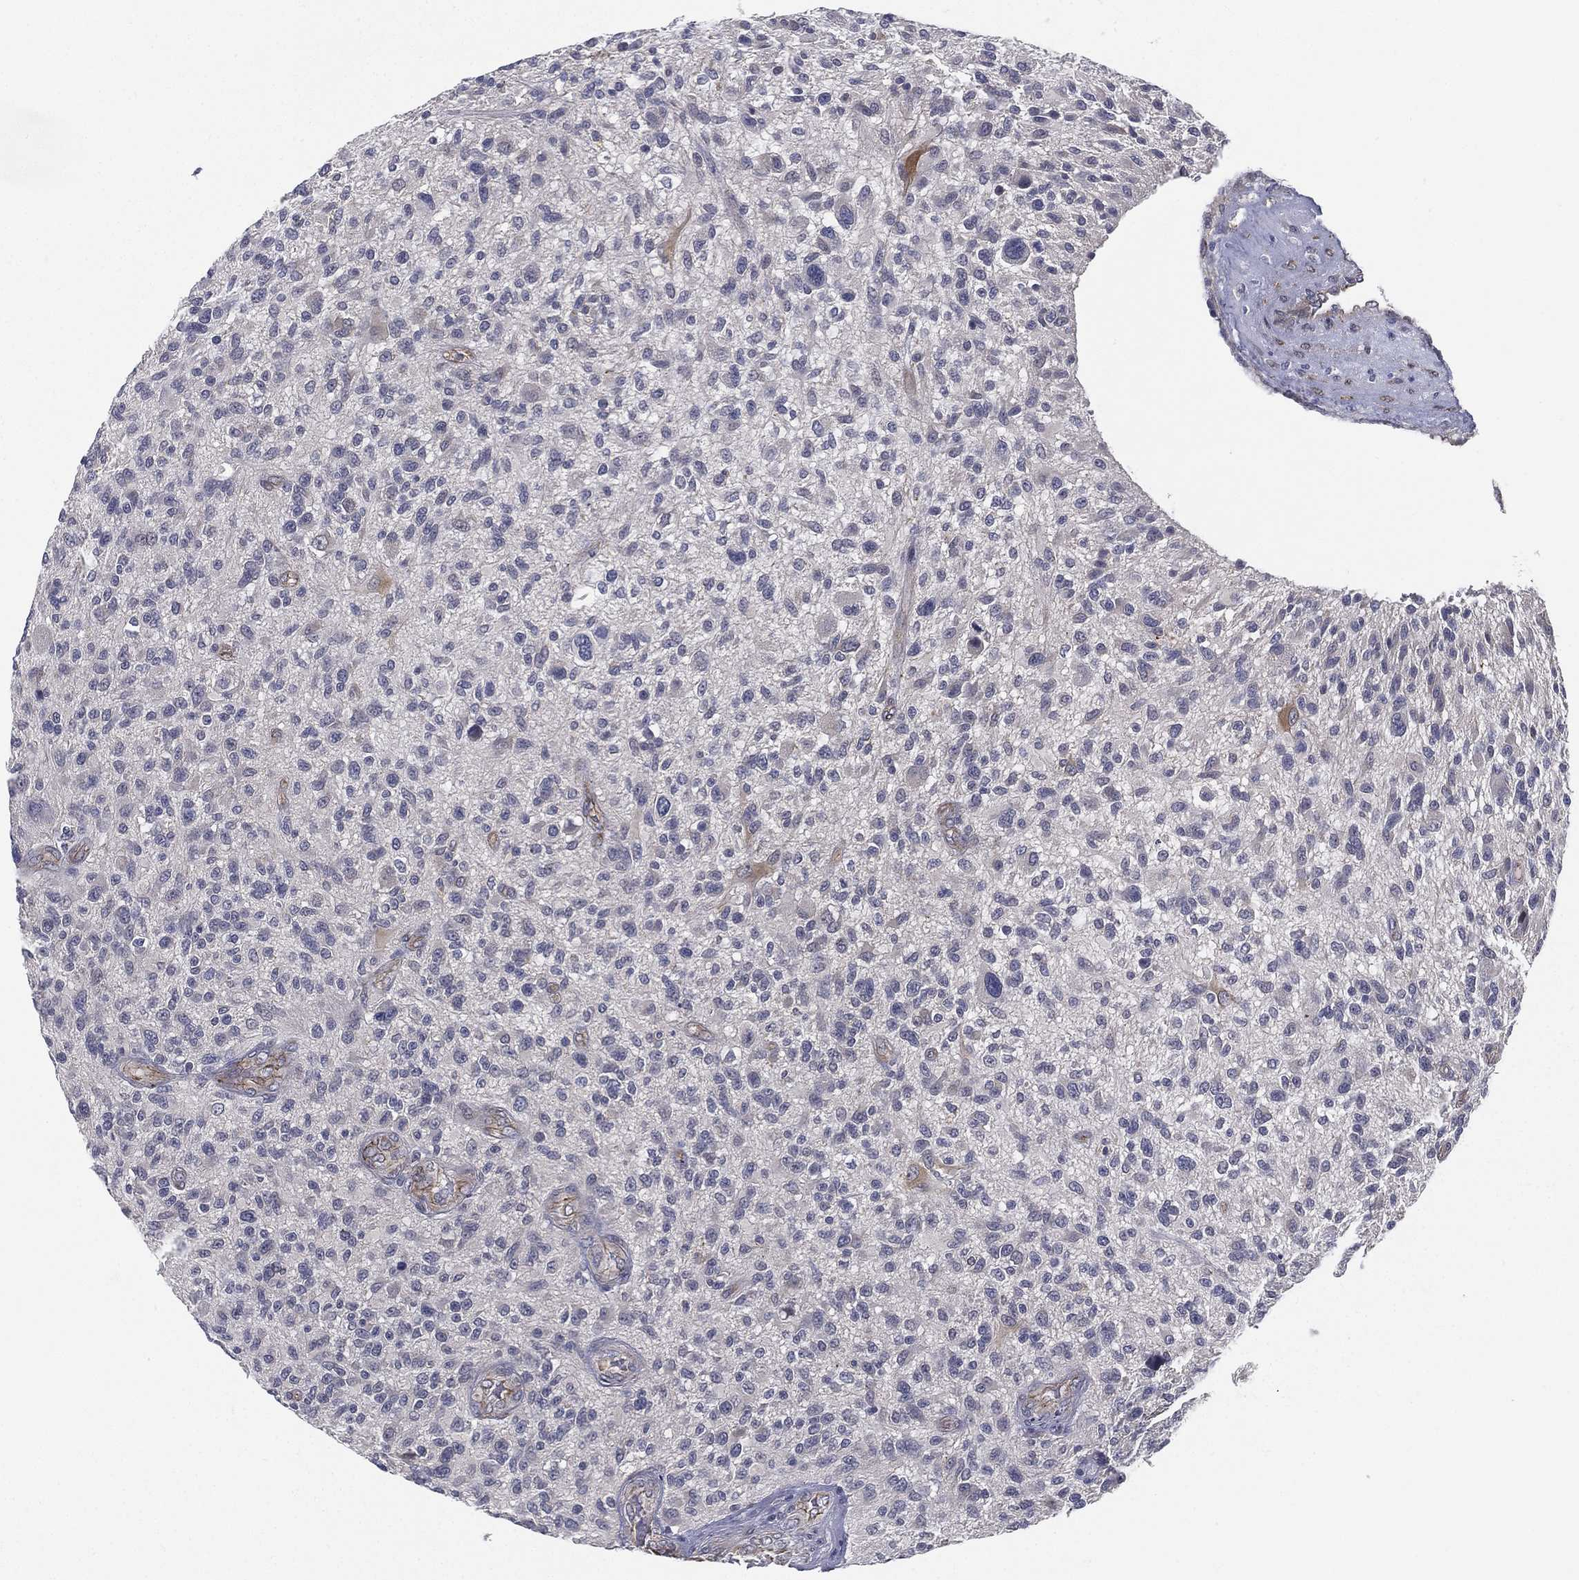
{"staining": {"intensity": "negative", "quantity": "none", "location": "none"}, "tissue": "glioma", "cell_type": "Tumor cells", "image_type": "cancer", "snomed": [{"axis": "morphology", "description": "Glioma, malignant, High grade"}, {"axis": "topography", "description": "Brain"}], "caption": "An immunohistochemistry (IHC) histopathology image of malignant glioma (high-grade) is shown. There is no staining in tumor cells of malignant glioma (high-grade).", "gene": "LRRC56", "patient": {"sex": "male", "age": 47}}